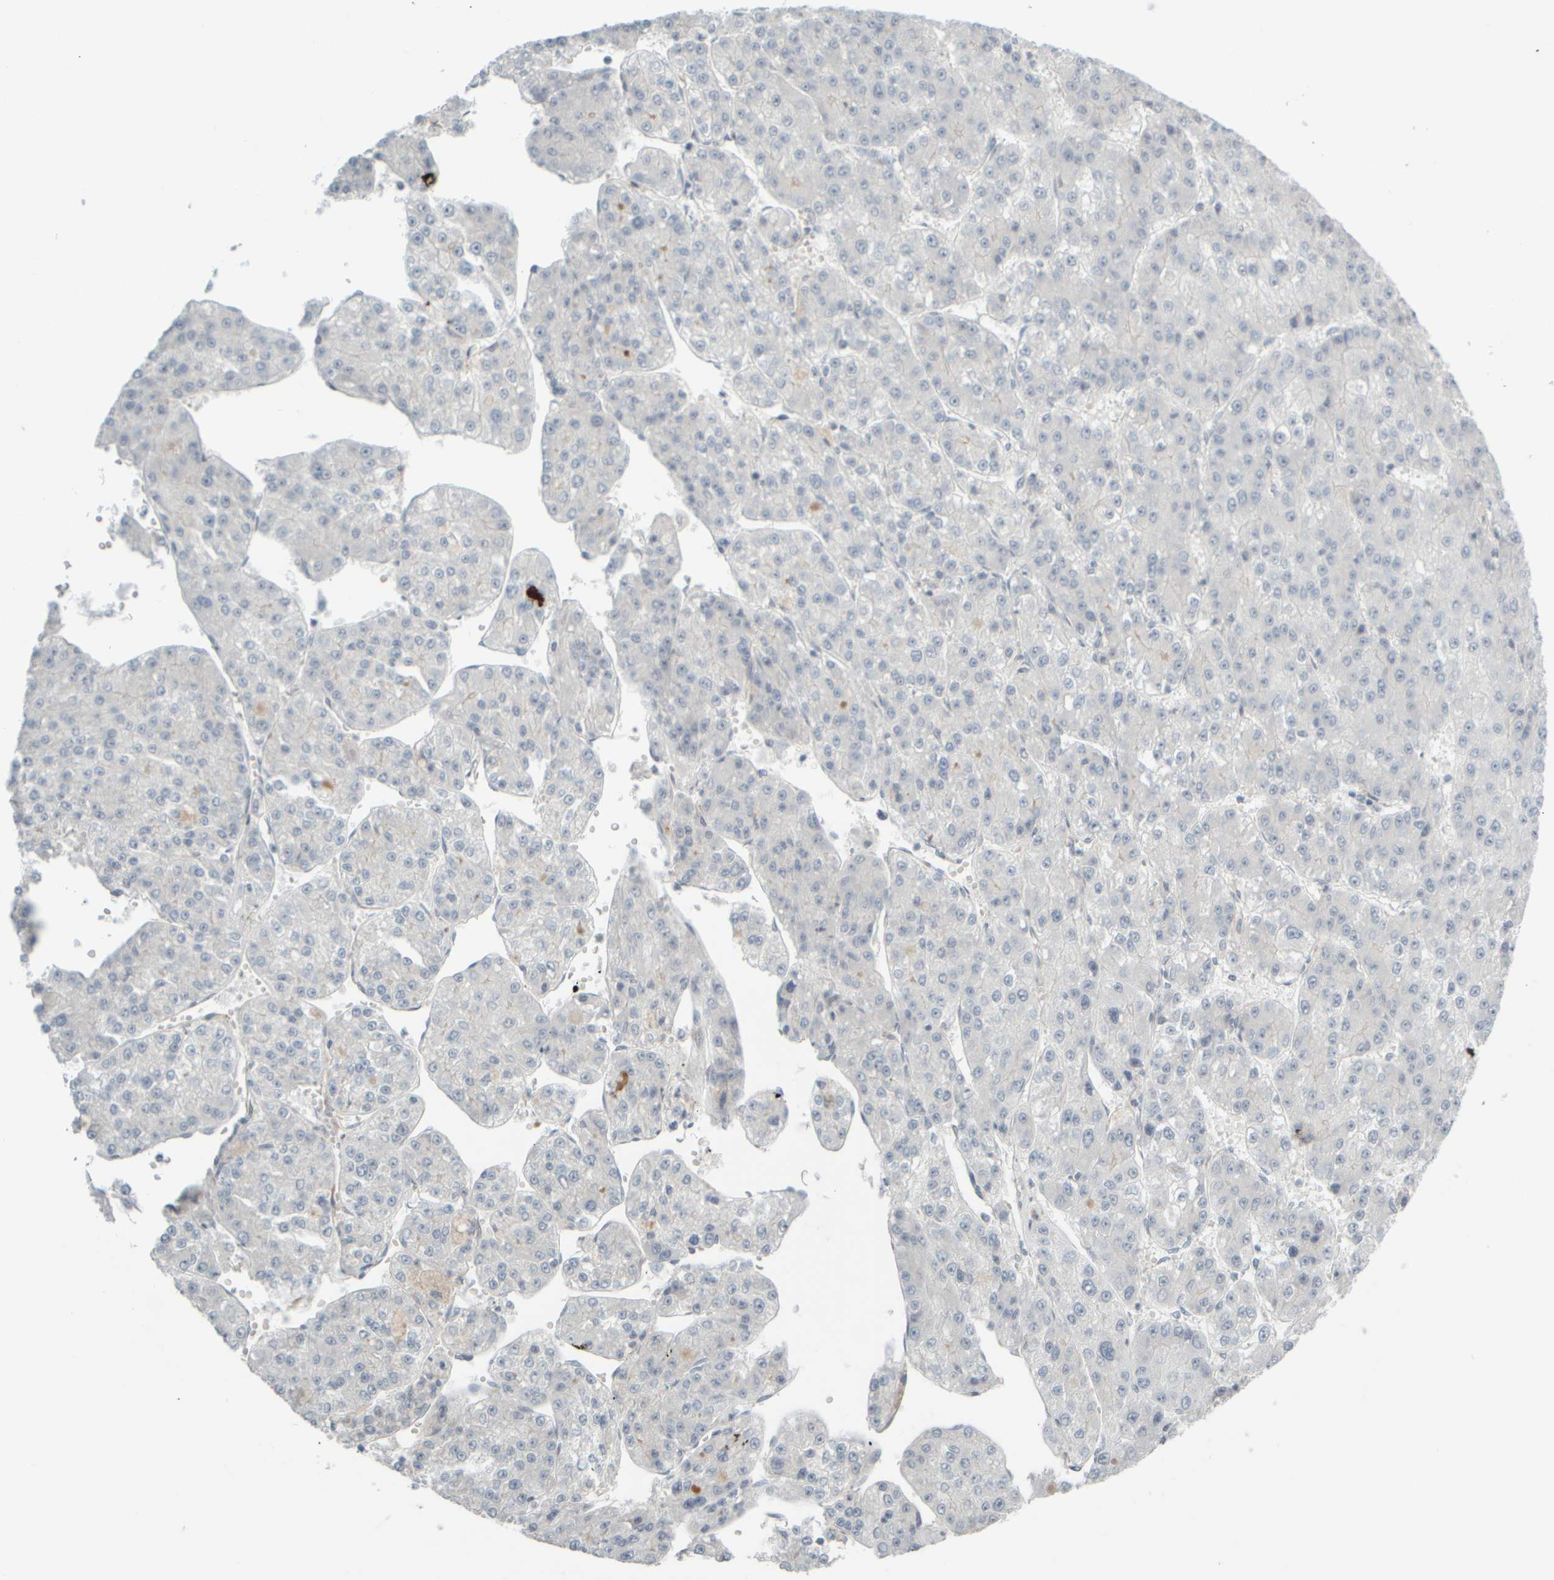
{"staining": {"intensity": "negative", "quantity": "none", "location": "none"}, "tissue": "liver cancer", "cell_type": "Tumor cells", "image_type": "cancer", "snomed": [{"axis": "morphology", "description": "Carcinoma, Hepatocellular, NOS"}, {"axis": "topography", "description": "Liver"}], "caption": "Human liver cancer (hepatocellular carcinoma) stained for a protein using immunohistochemistry (IHC) reveals no expression in tumor cells.", "gene": "HGS", "patient": {"sex": "female", "age": 73}}